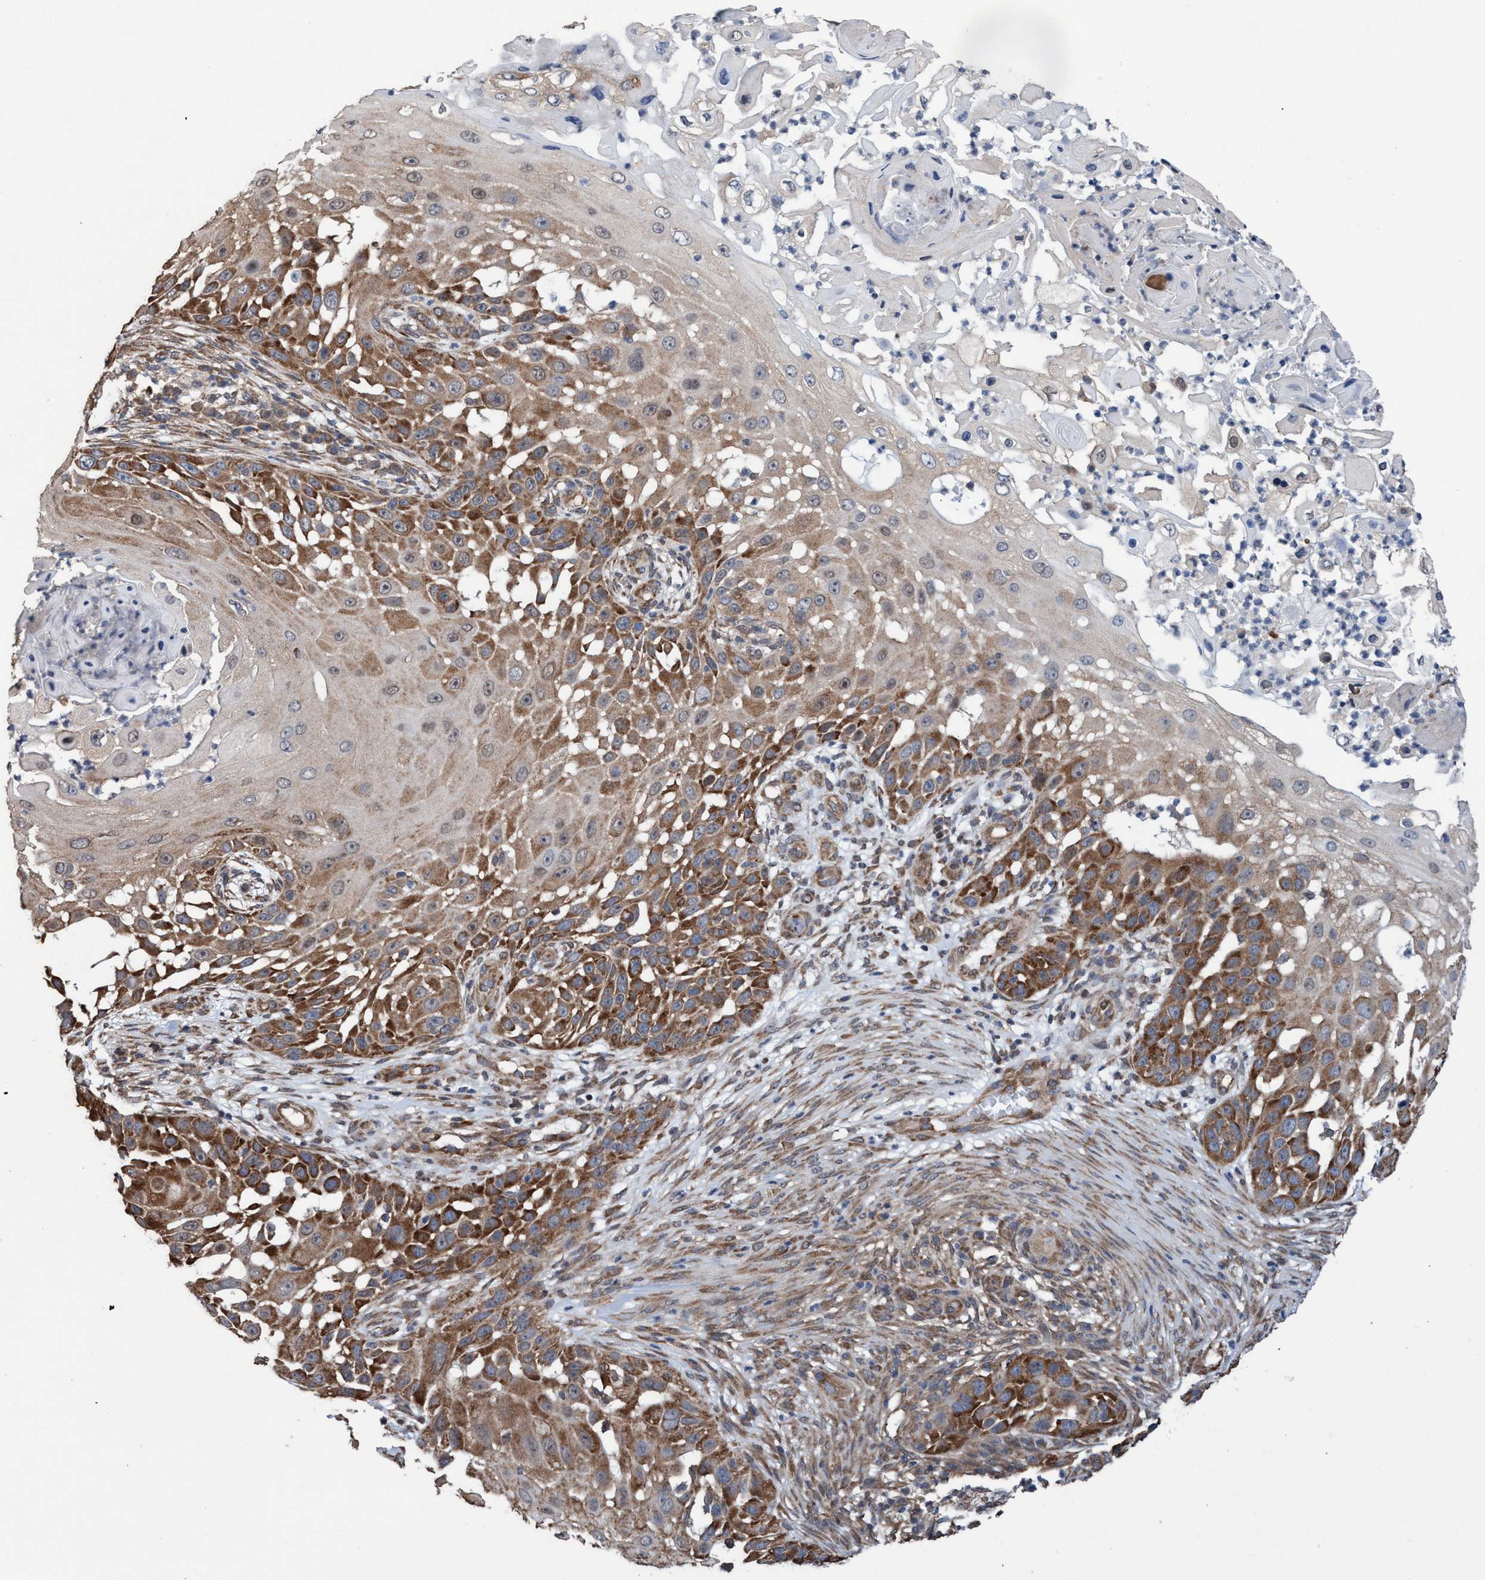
{"staining": {"intensity": "moderate", "quantity": ">75%", "location": "cytoplasmic/membranous"}, "tissue": "skin cancer", "cell_type": "Tumor cells", "image_type": "cancer", "snomed": [{"axis": "morphology", "description": "Squamous cell carcinoma, NOS"}, {"axis": "topography", "description": "Skin"}], "caption": "Protein expression analysis of squamous cell carcinoma (skin) displays moderate cytoplasmic/membranous staining in approximately >75% of tumor cells. (Stains: DAB (3,3'-diaminobenzidine) in brown, nuclei in blue, Microscopy: brightfield microscopy at high magnification).", "gene": "METAP2", "patient": {"sex": "female", "age": 44}}